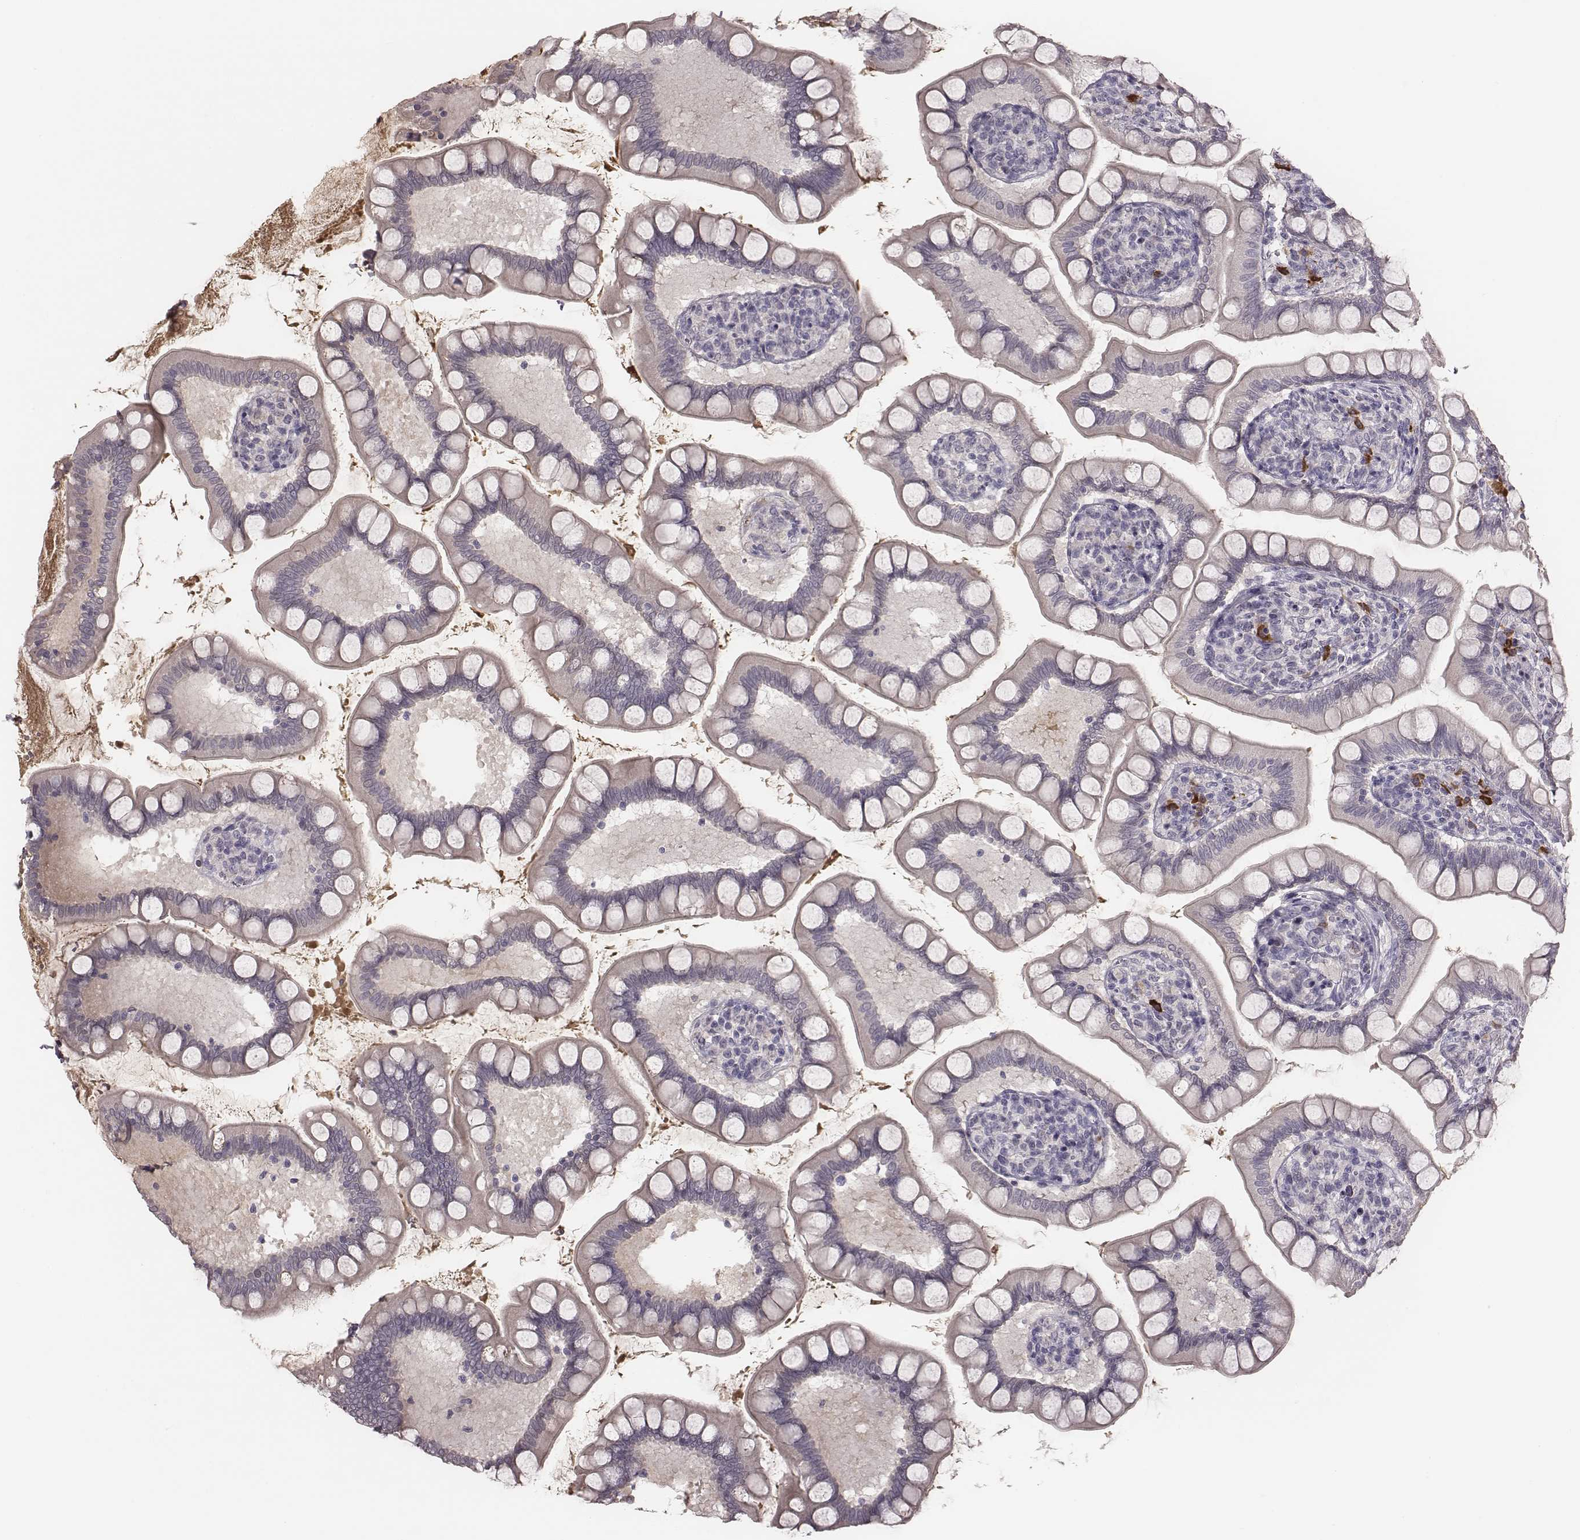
{"staining": {"intensity": "negative", "quantity": "none", "location": "none"}, "tissue": "small intestine", "cell_type": "Glandular cells", "image_type": "normal", "snomed": [{"axis": "morphology", "description": "Normal tissue, NOS"}, {"axis": "topography", "description": "Small intestine"}], "caption": "There is no significant staining in glandular cells of small intestine. (Brightfield microscopy of DAB IHC at high magnification).", "gene": "SLC22A6", "patient": {"sex": "female", "age": 56}}